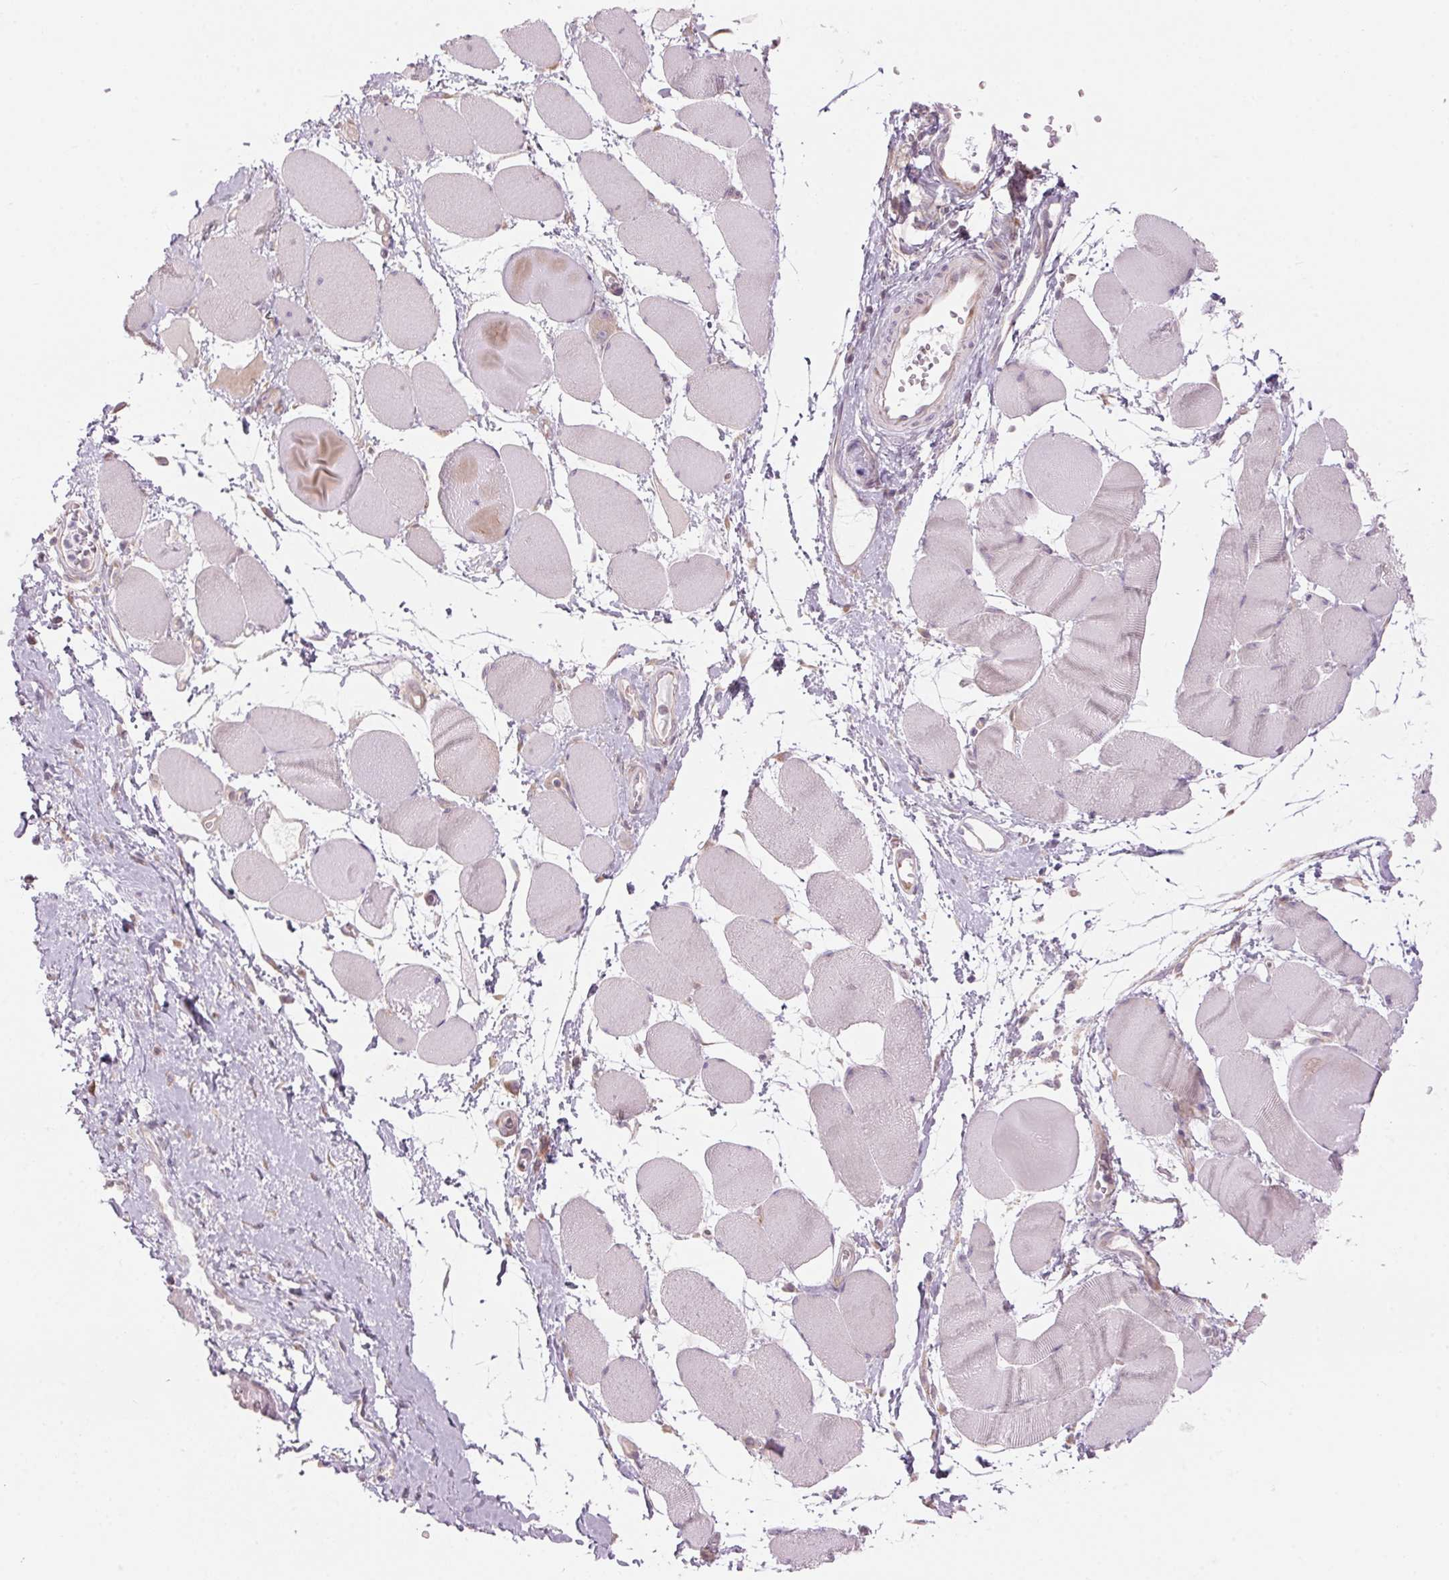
{"staining": {"intensity": "negative", "quantity": "none", "location": "none"}, "tissue": "skeletal muscle", "cell_type": "Myocytes", "image_type": "normal", "snomed": [{"axis": "morphology", "description": "Normal tissue, NOS"}, {"axis": "topography", "description": "Skeletal muscle"}], "caption": "This micrograph is of normal skeletal muscle stained with immunohistochemistry (IHC) to label a protein in brown with the nuclei are counter-stained blue. There is no expression in myocytes. (DAB (3,3'-diaminobenzidine) immunohistochemistry (IHC) visualized using brightfield microscopy, high magnification).", "gene": "GNMT", "patient": {"sex": "female", "age": 75}}